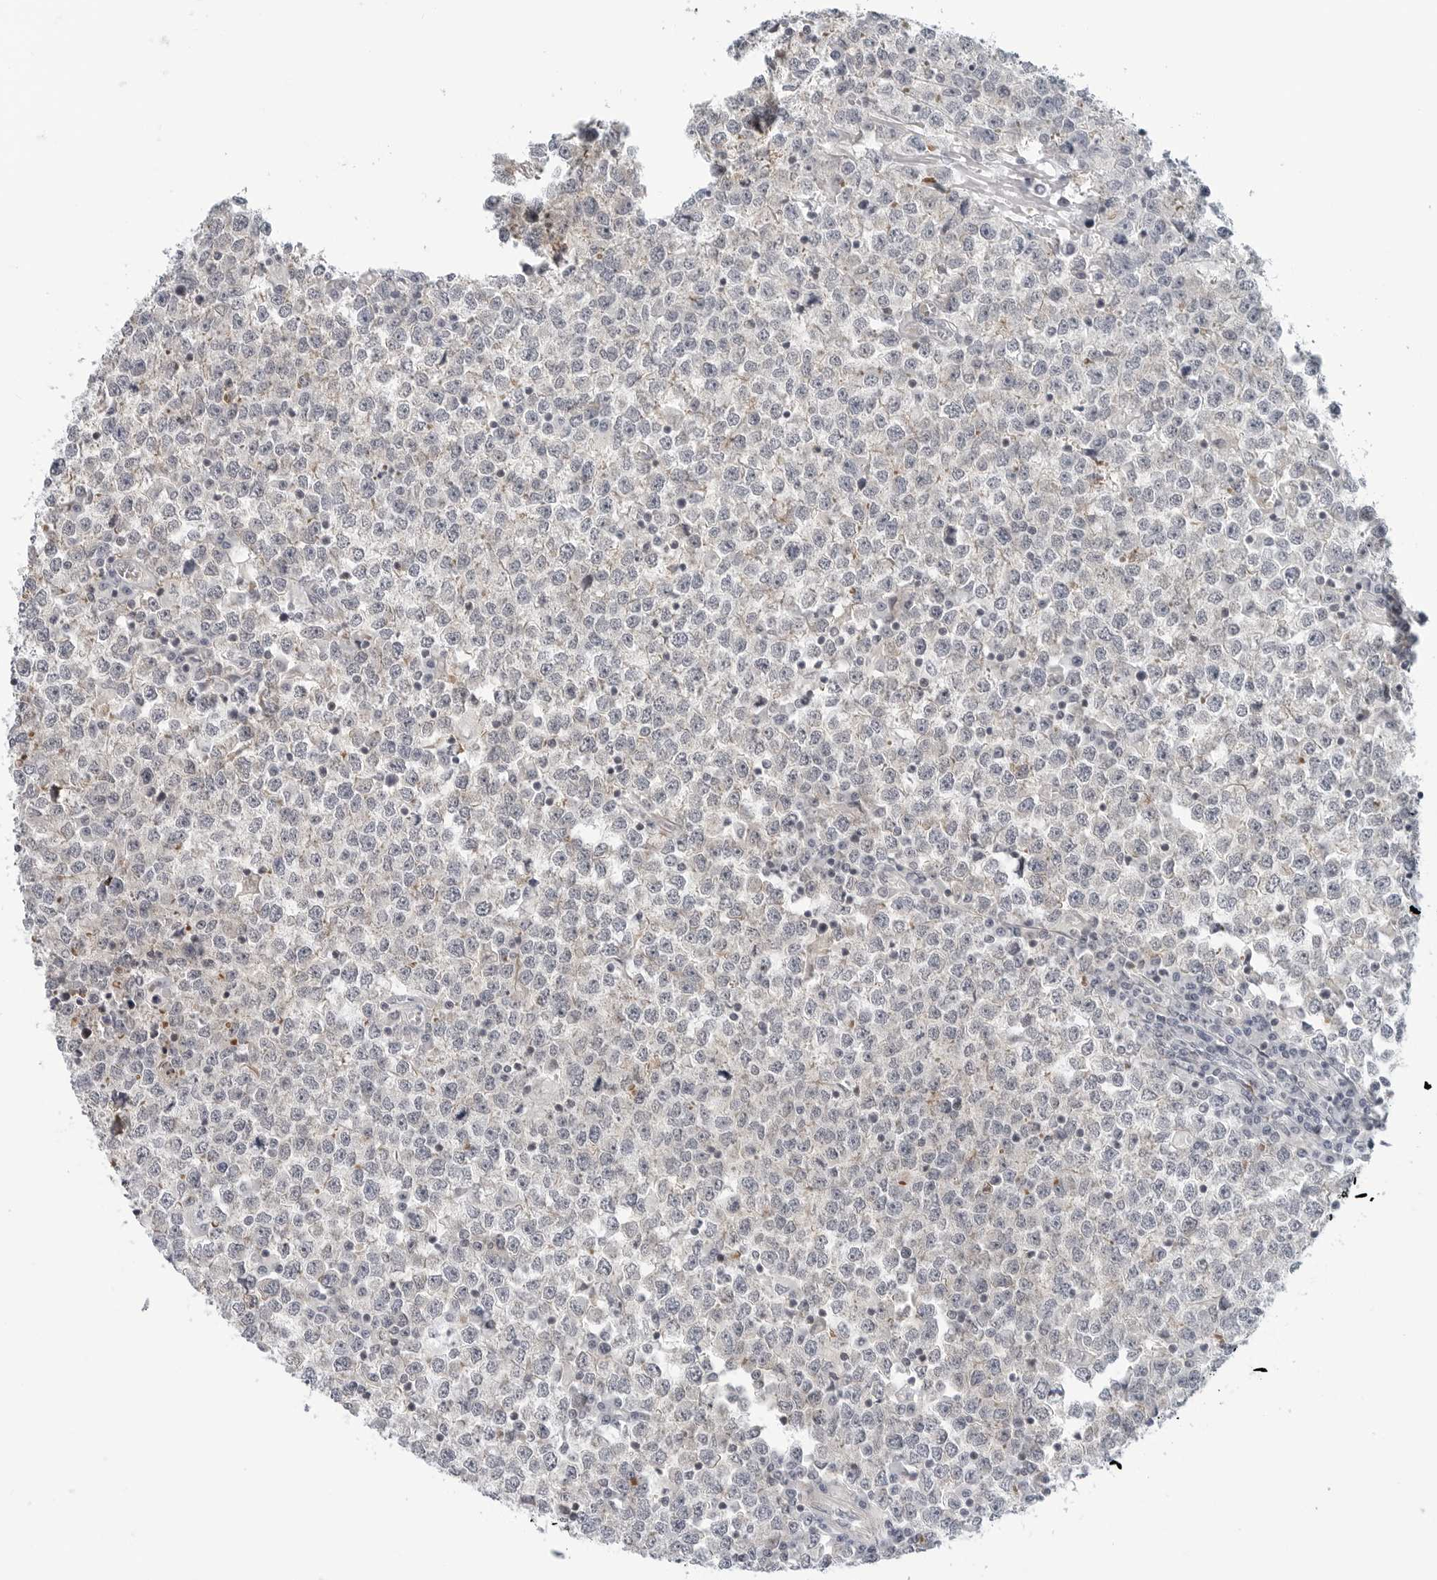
{"staining": {"intensity": "negative", "quantity": "none", "location": "none"}, "tissue": "testis cancer", "cell_type": "Tumor cells", "image_type": "cancer", "snomed": [{"axis": "morphology", "description": "Seminoma, NOS"}, {"axis": "topography", "description": "Testis"}], "caption": "DAB immunohistochemical staining of testis seminoma demonstrates no significant staining in tumor cells.", "gene": "STXBP3", "patient": {"sex": "male", "age": 65}}